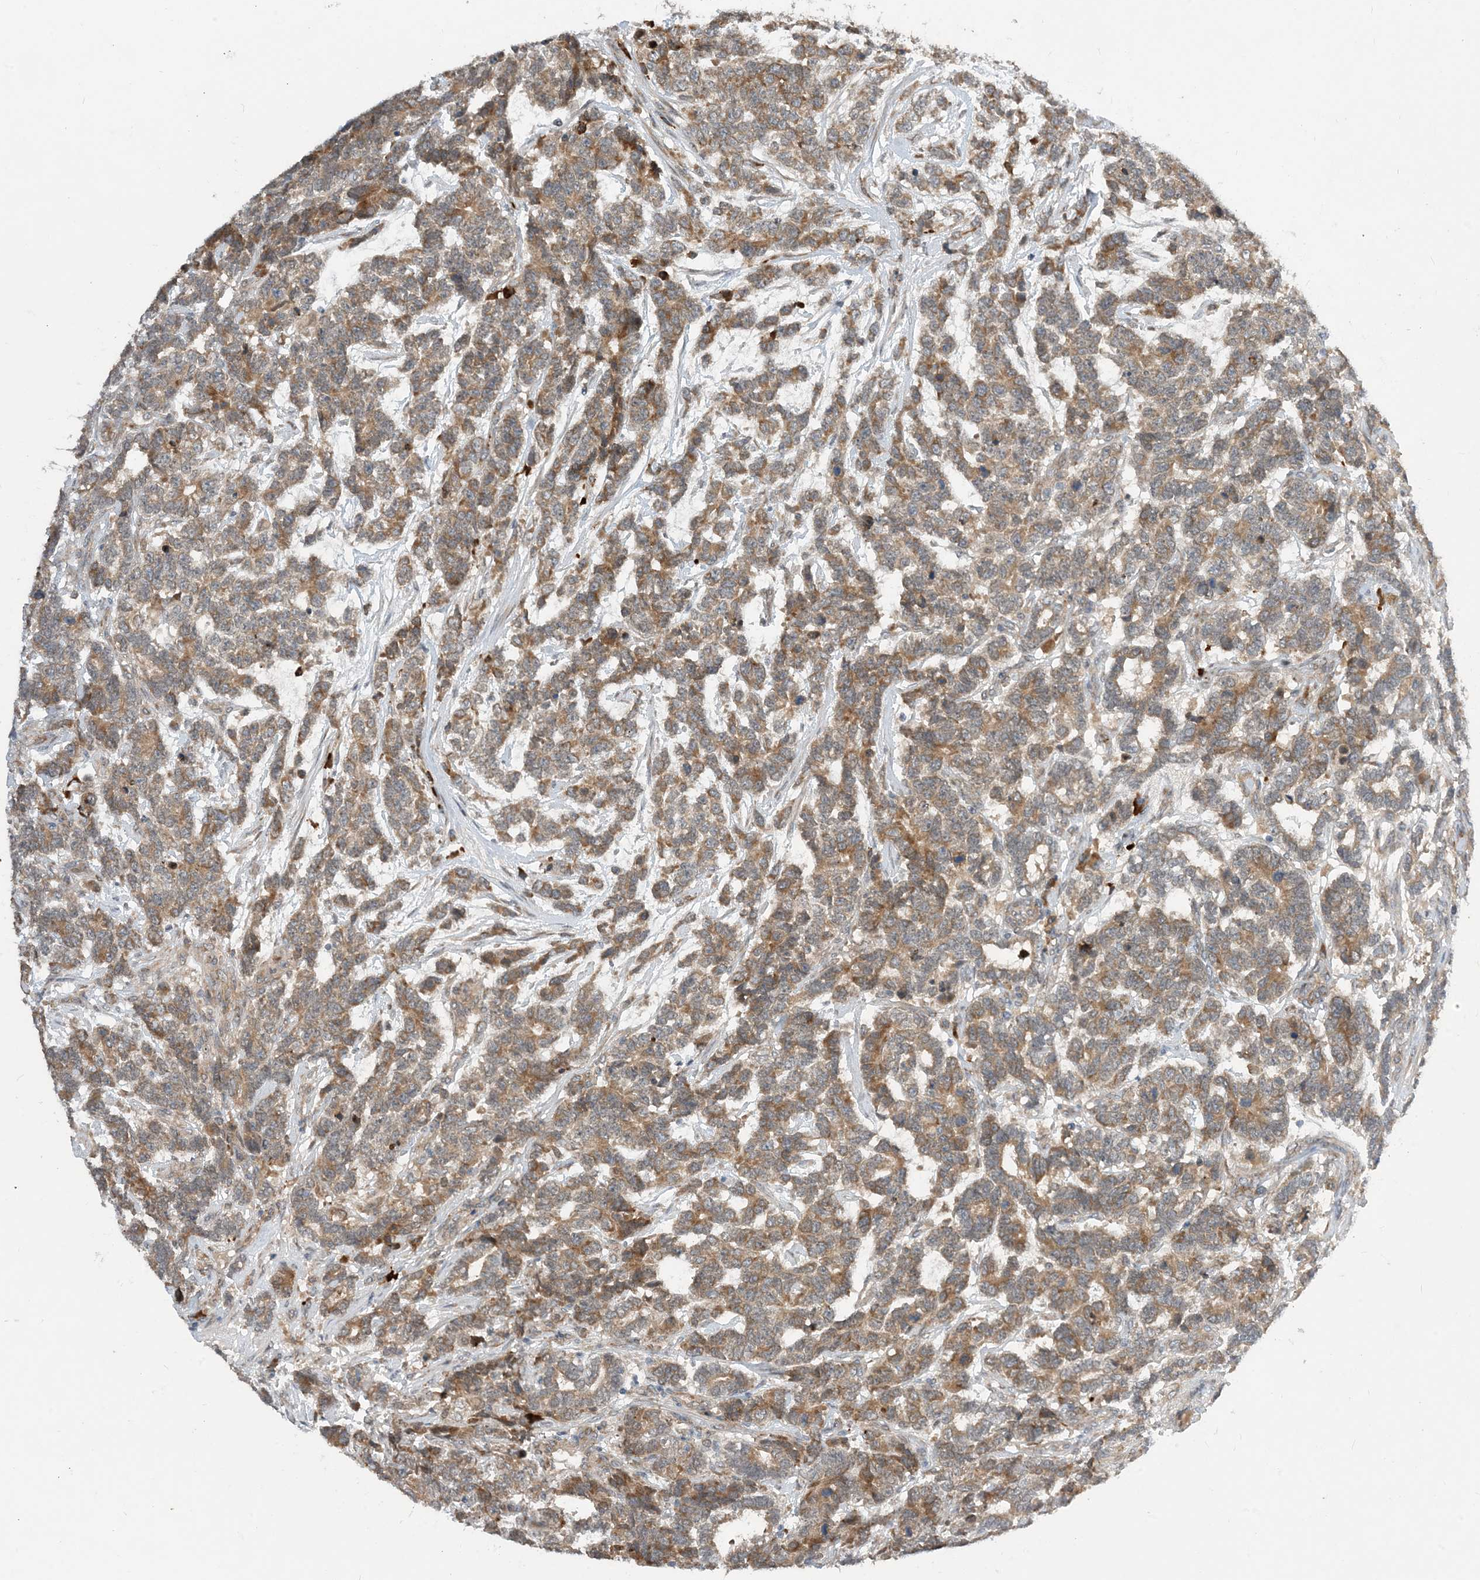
{"staining": {"intensity": "moderate", "quantity": ">75%", "location": "cytoplasmic/membranous"}, "tissue": "testis cancer", "cell_type": "Tumor cells", "image_type": "cancer", "snomed": [{"axis": "morphology", "description": "Carcinoma, Embryonal, NOS"}, {"axis": "topography", "description": "Testis"}], "caption": "Protein expression analysis of human testis cancer reveals moderate cytoplasmic/membranous positivity in about >75% of tumor cells. Nuclei are stained in blue.", "gene": "PHOSPHO2", "patient": {"sex": "male", "age": 26}}